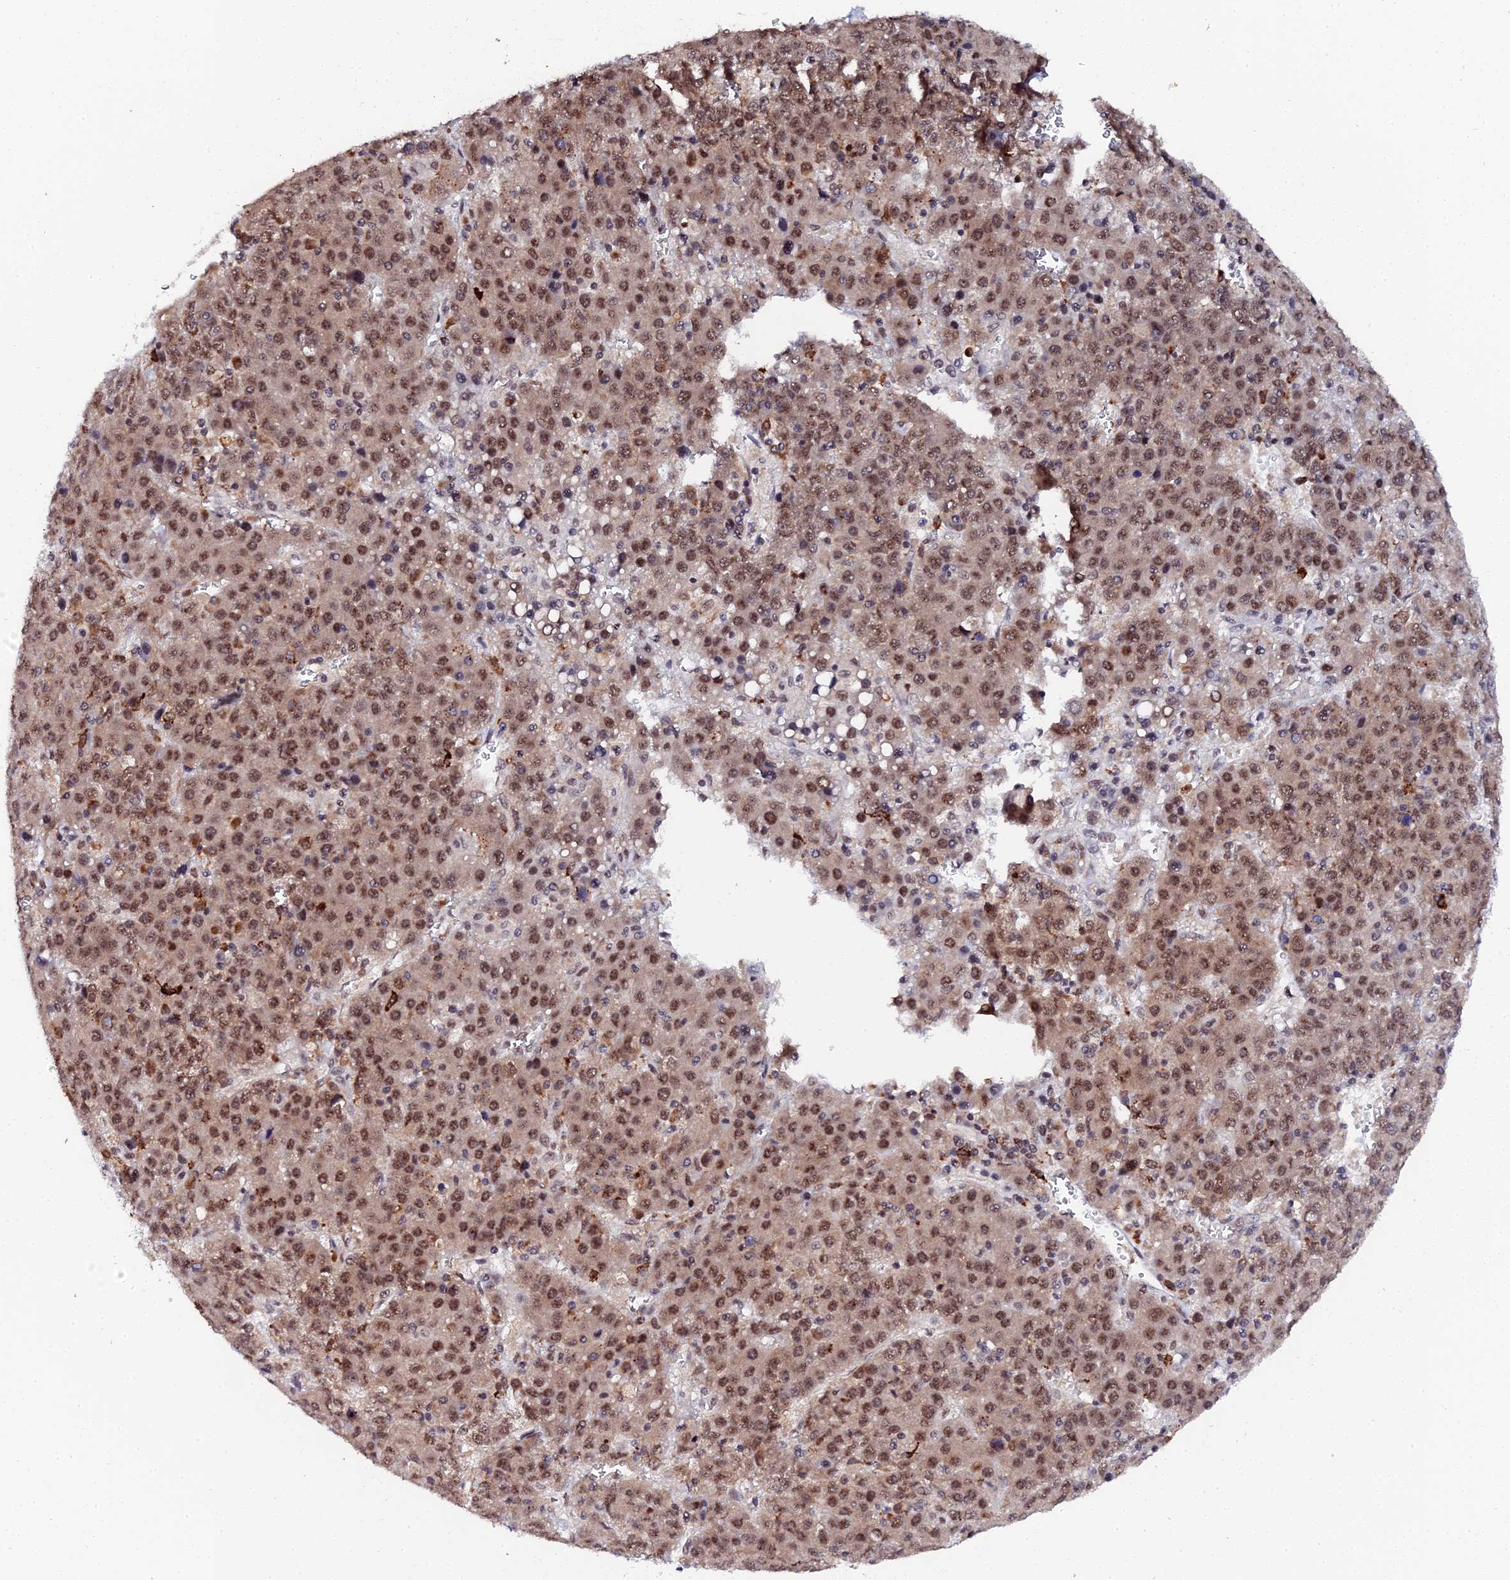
{"staining": {"intensity": "strong", "quantity": ">75%", "location": "cytoplasmic/membranous,nuclear"}, "tissue": "liver cancer", "cell_type": "Tumor cells", "image_type": "cancer", "snomed": [{"axis": "morphology", "description": "Carcinoma, Hepatocellular, NOS"}, {"axis": "topography", "description": "Liver"}], "caption": "The histopathology image reveals staining of liver cancer (hepatocellular carcinoma), revealing strong cytoplasmic/membranous and nuclear protein expression (brown color) within tumor cells. (Brightfield microscopy of DAB IHC at high magnification).", "gene": "MAGOHB", "patient": {"sex": "female", "age": 53}}